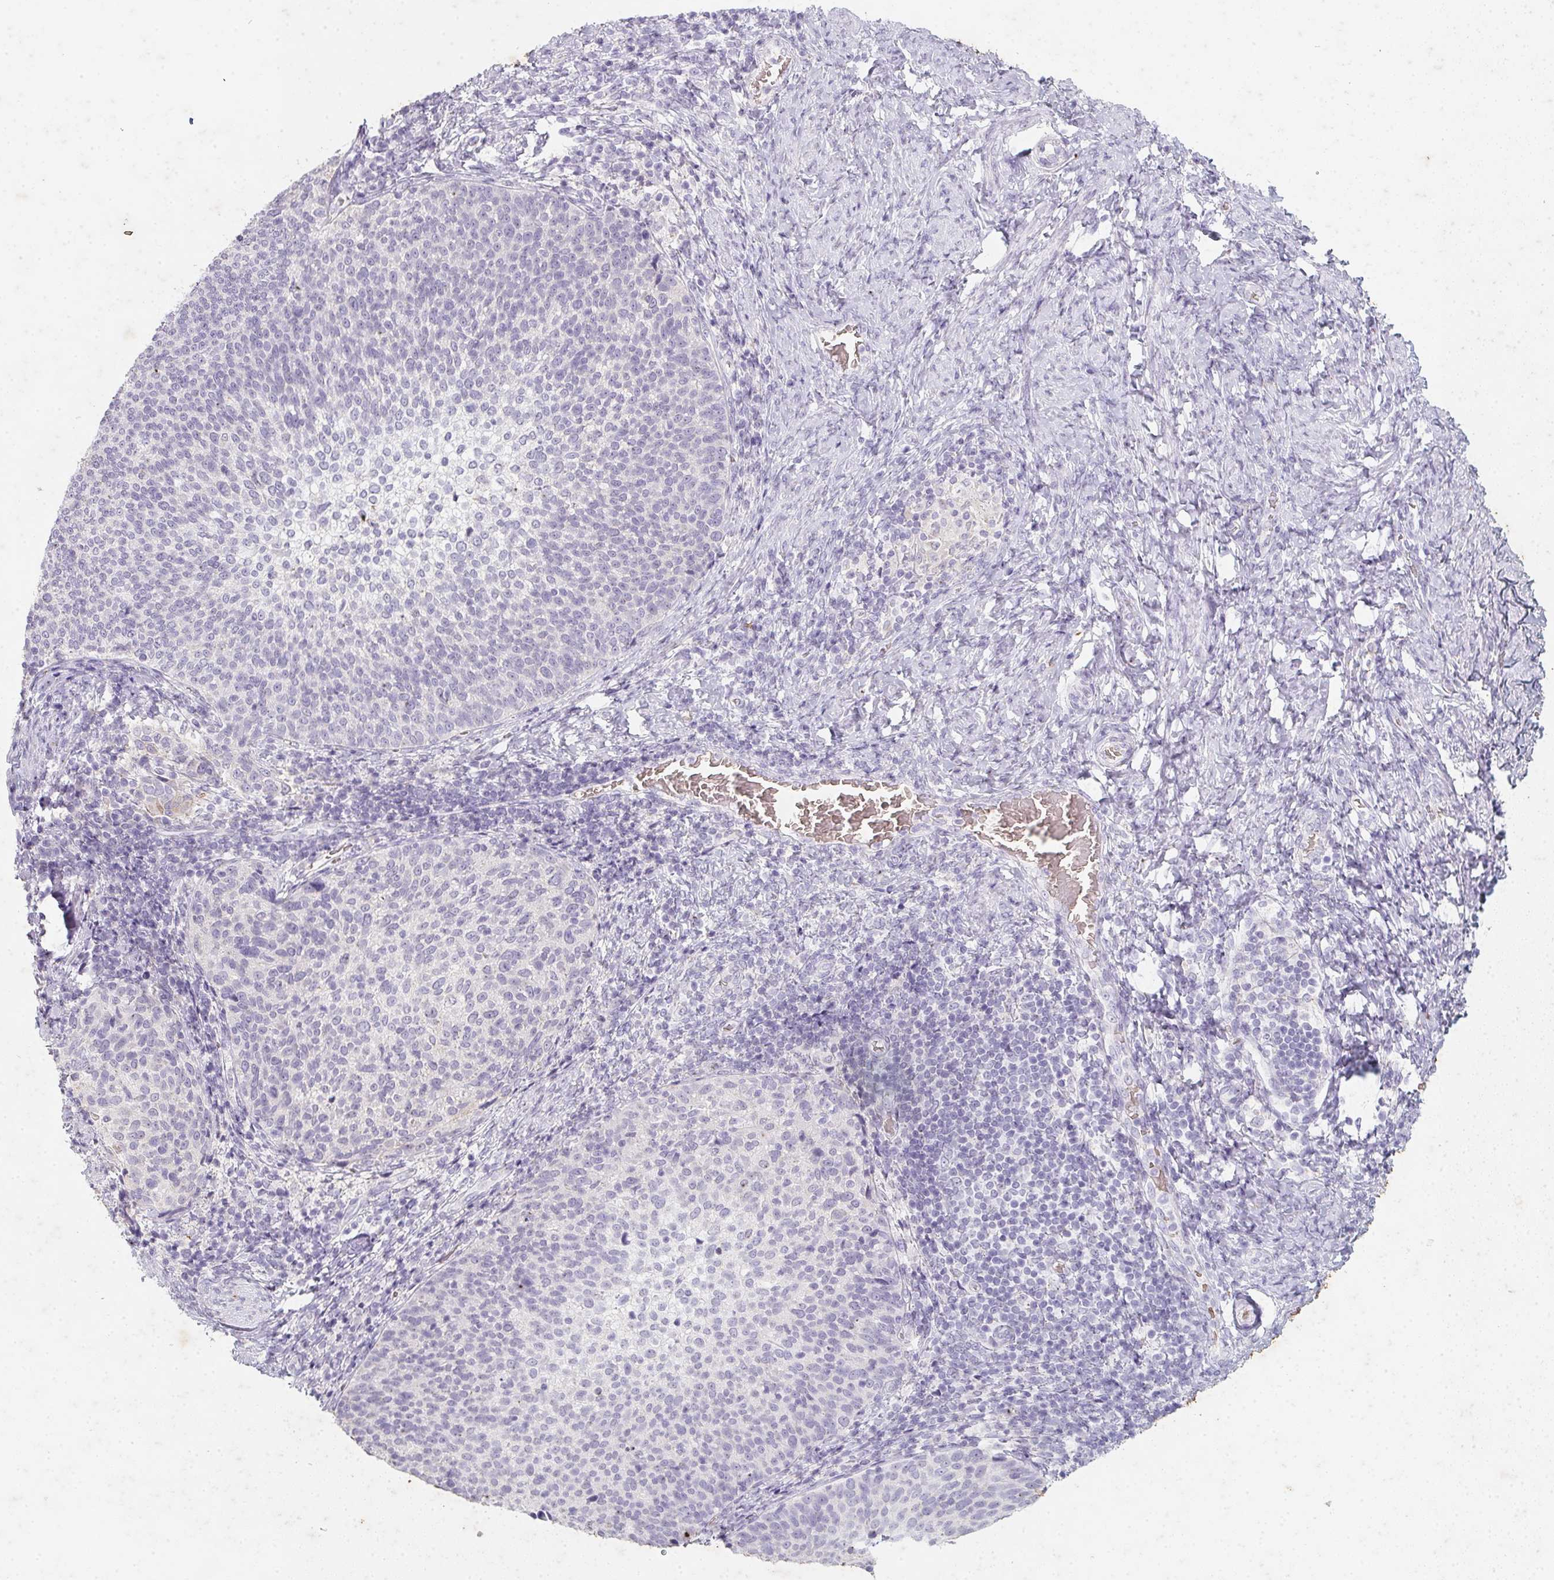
{"staining": {"intensity": "negative", "quantity": "none", "location": "none"}, "tissue": "cervical cancer", "cell_type": "Tumor cells", "image_type": "cancer", "snomed": [{"axis": "morphology", "description": "Squamous cell carcinoma, NOS"}, {"axis": "topography", "description": "Cervix"}], "caption": "IHC image of cervical cancer (squamous cell carcinoma) stained for a protein (brown), which reveals no positivity in tumor cells.", "gene": "DCD", "patient": {"sex": "female", "age": 61}}